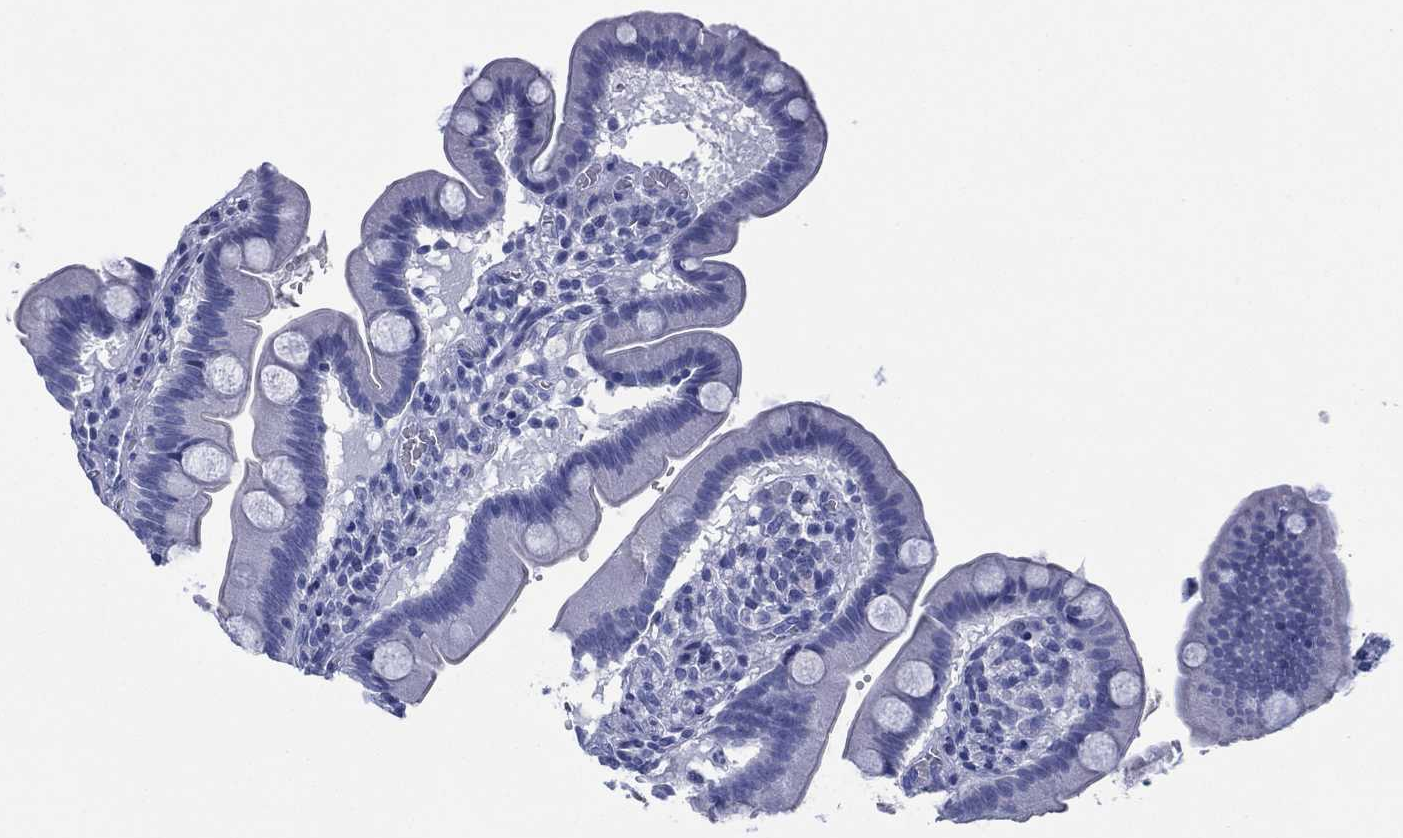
{"staining": {"intensity": "negative", "quantity": "none", "location": "none"}, "tissue": "duodenum", "cell_type": "Glandular cells", "image_type": "normal", "snomed": [{"axis": "morphology", "description": "Normal tissue, NOS"}, {"axis": "topography", "description": "Duodenum"}], "caption": "Immunohistochemistry (IHC) of unremarkable human duodenum shows no staining in glandular cells.", "gene": "SIGLECL1", "patient": {"sex": "male", "age": 59}}